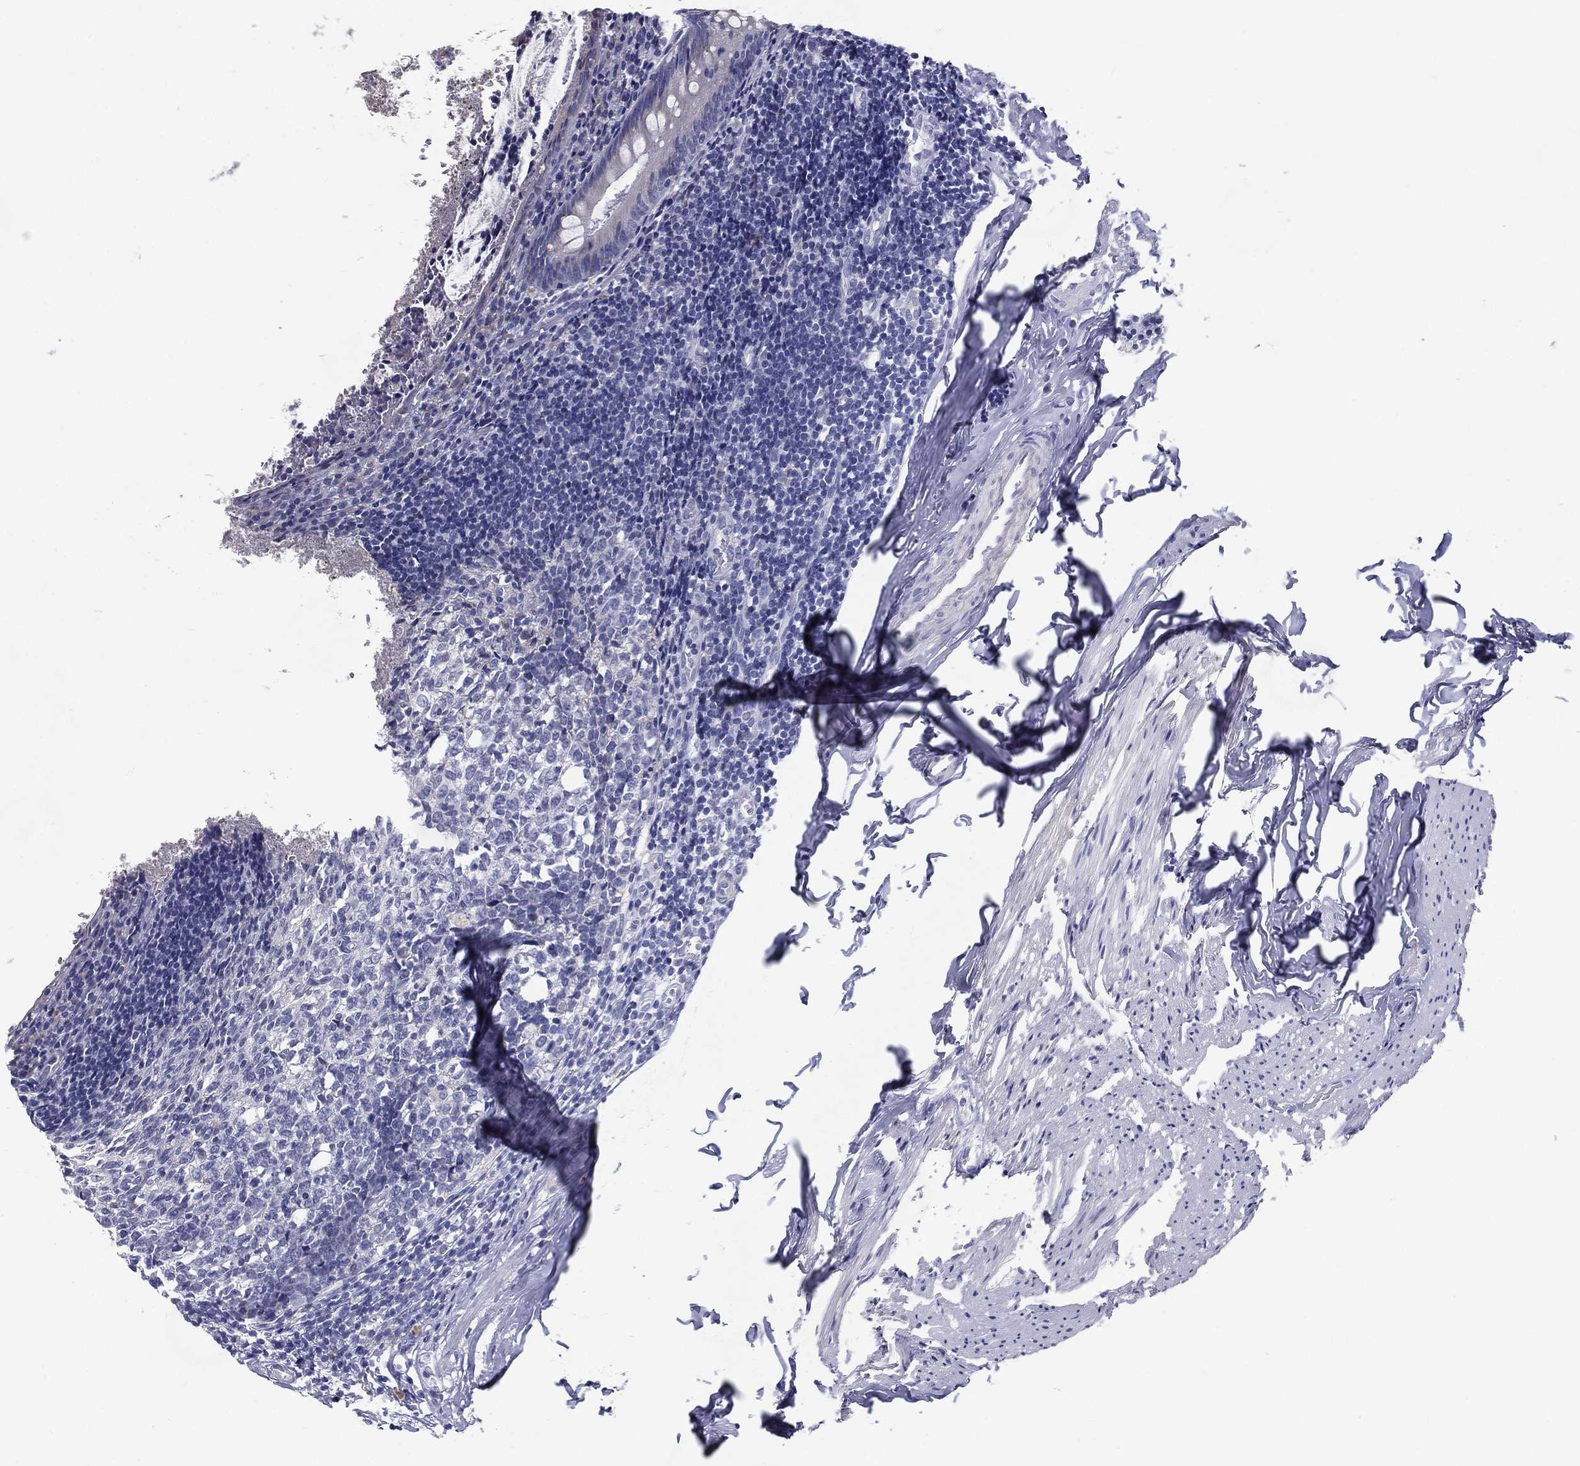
{"staining": {"intensity": "negative", "quantity": "none", "location": "none"}, "tissue": "appendix", "cell_type": "Glandular cells", "image_type": "normal", "snomed": [{"axis": "morphology", "description": "Normal tissue, NOS"}, {"axis": "topography", "description": "Appendix"}], "caption": "Protein analysis of normal appendix demonstrates no significant expression in glandular cells.", "gene": "C19orf18", "patient": {"sex": "female", "age": 23}}